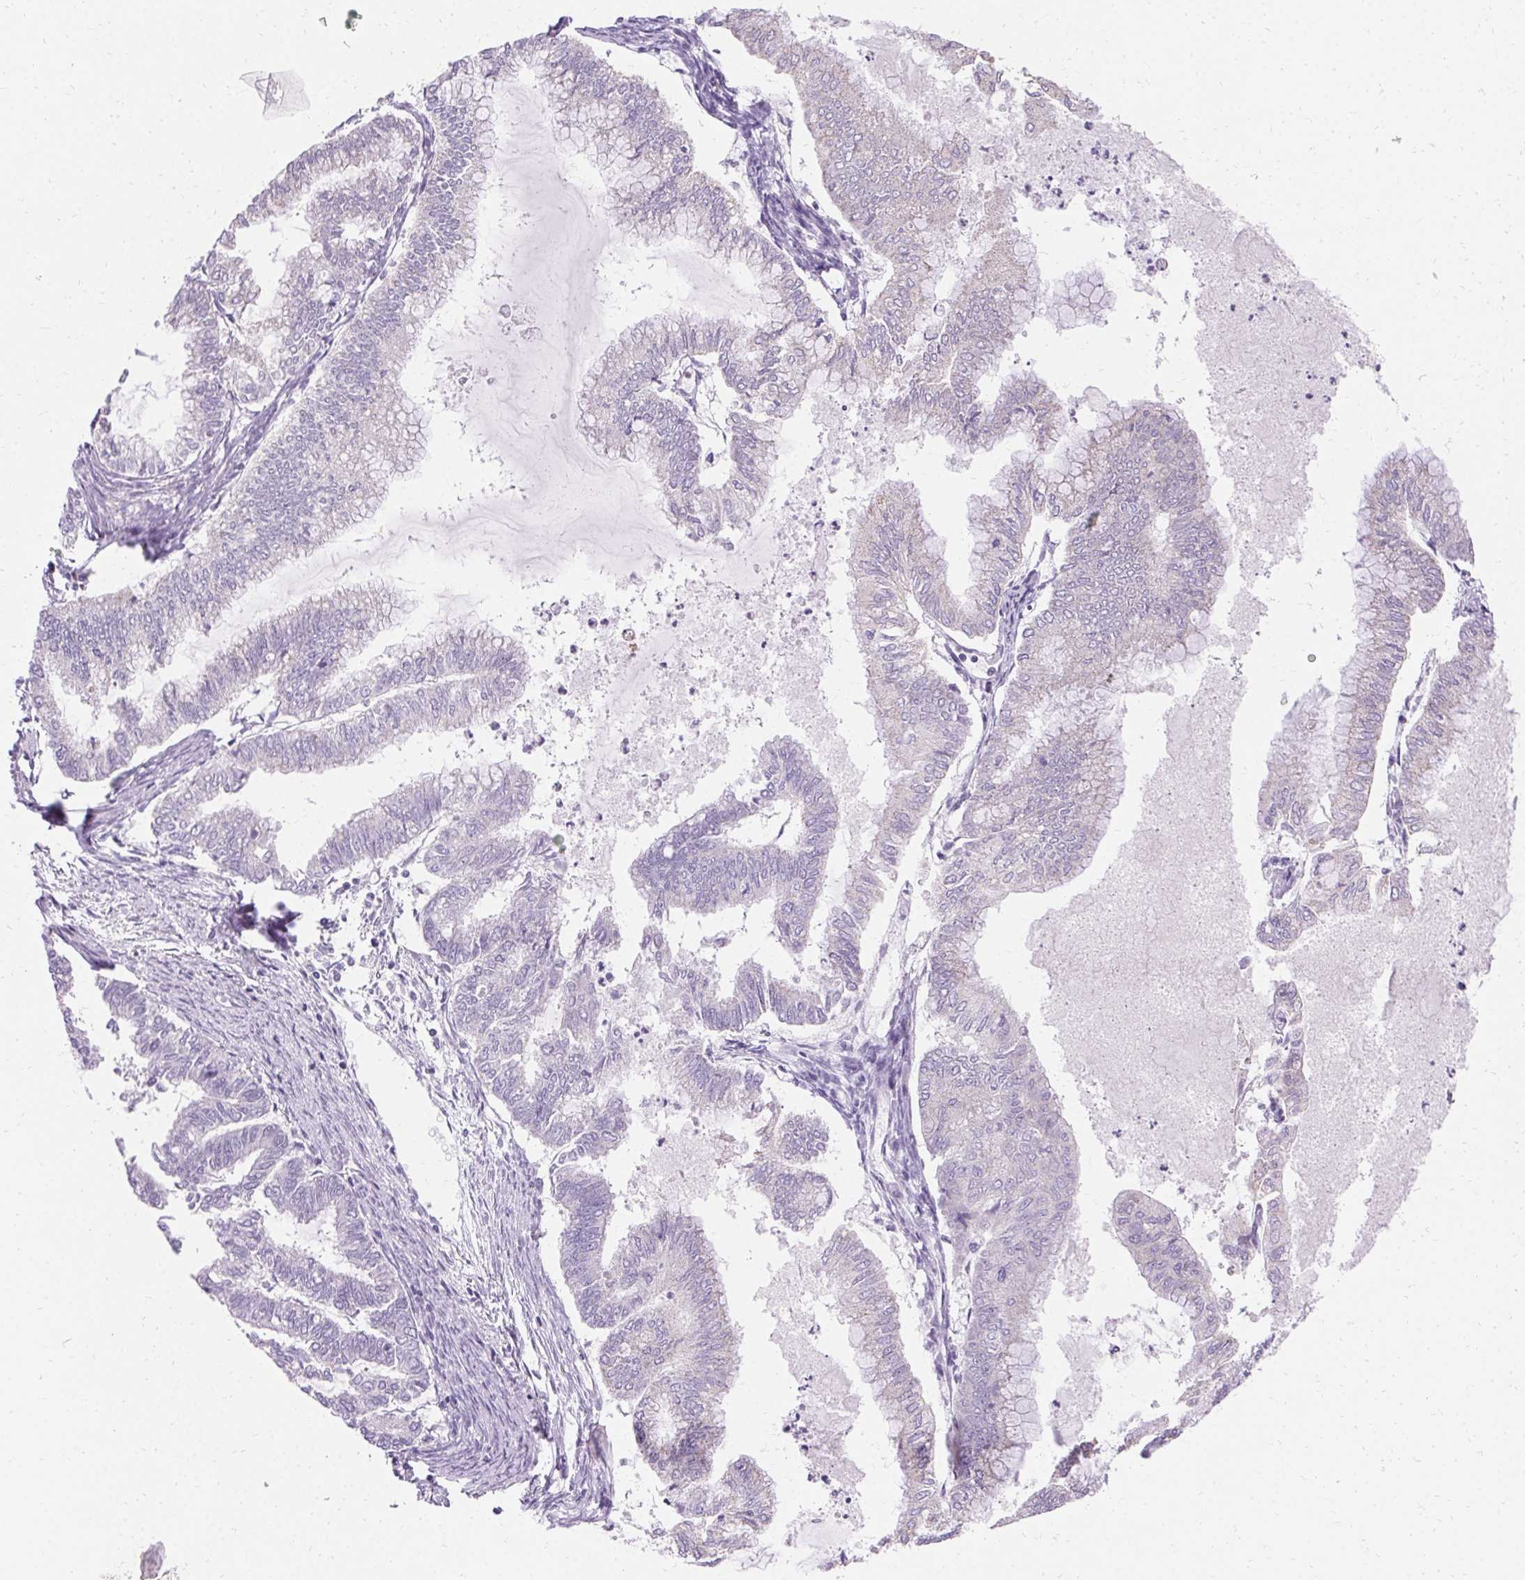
{"staining": {"intensity": "negative", "quantity": "none", "location": "none"}, "tissue": "endometrial cancer", "cell_type": "Tumor cells", "image_type": "cancer", "snomed": [{"axis": "morphology", "description": "Adenocarcinoma, NOS"}, {"axis": "topography", "description": "Endometrium"}], "caption": "IHC micrograph of neoplastic tissue: human endometrial adenocarcinoma stained with DAB (3,3'-diaminobenzidine) exhibits no significant protein expression in tumor cells.", "gene": "ASGR2", "patient": {"sex": "female", "age": 79}}